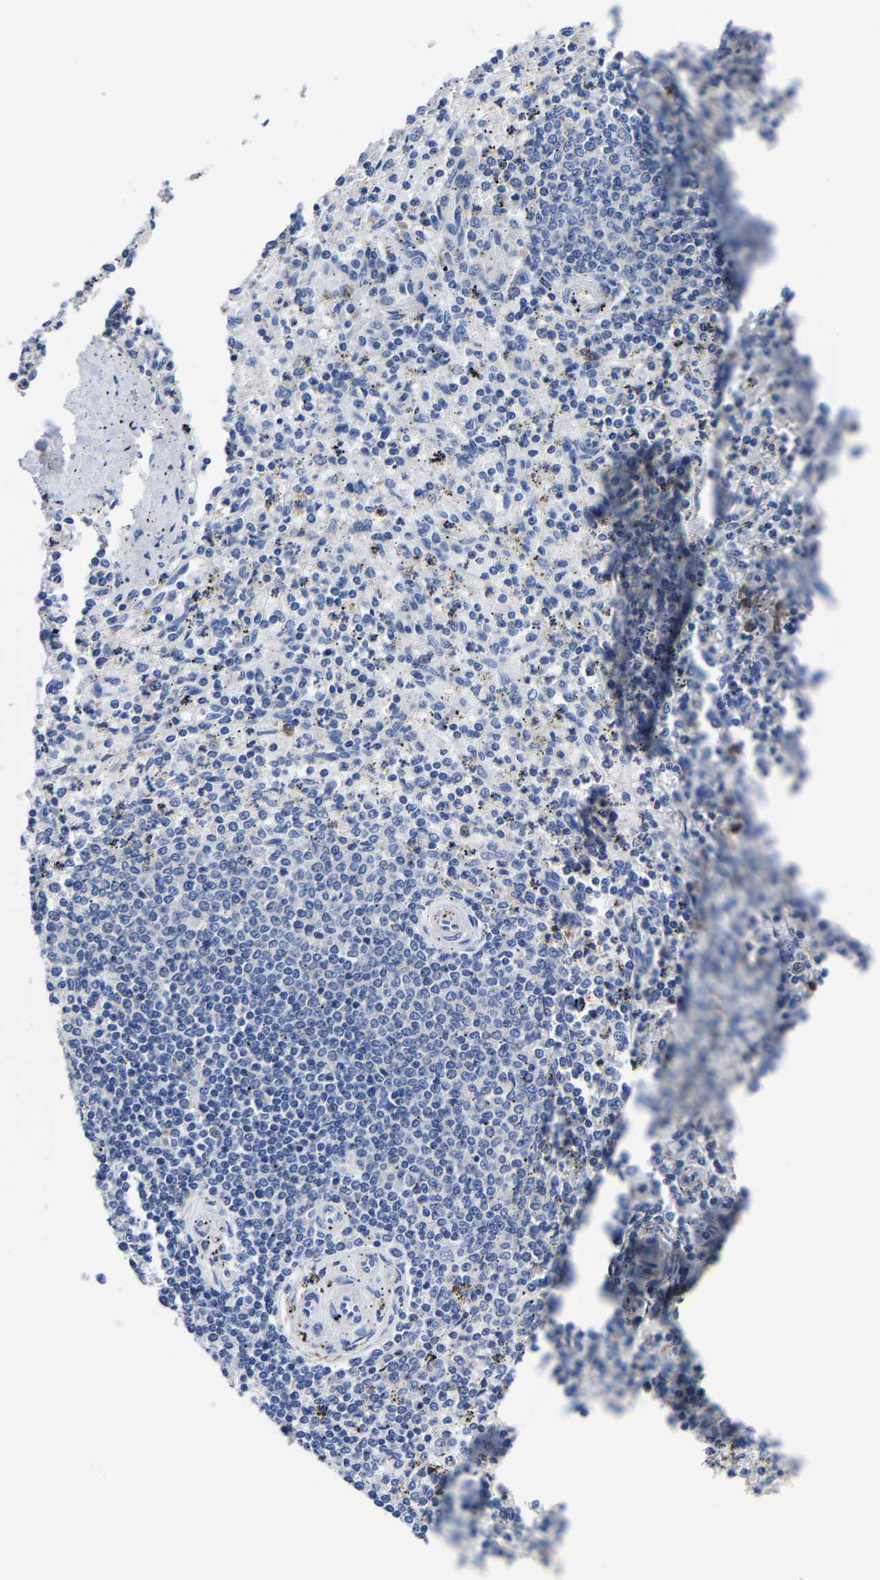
{"staining": {"intensity": "negative", "quantity": "none", "location": "none"}, "tissue": "spleen", "cell_type": "Cells in red pulp", "image_type": "normal", "snomed": [{"axis": "morphology", "description": "Normal tissue, NOS"}, {"axis": "topography", "description": "Spleen"}], "caption": "A photomicrograph of human spleen is negative for staining in cells in red pulp. (Stains: DAB immunohistochemistry with hematoxylin counter stain, Microscopy: brightfield microscopy at high magnification).", "gene": "SRPK2", "patient": {"sex": "male", "age": 72}}